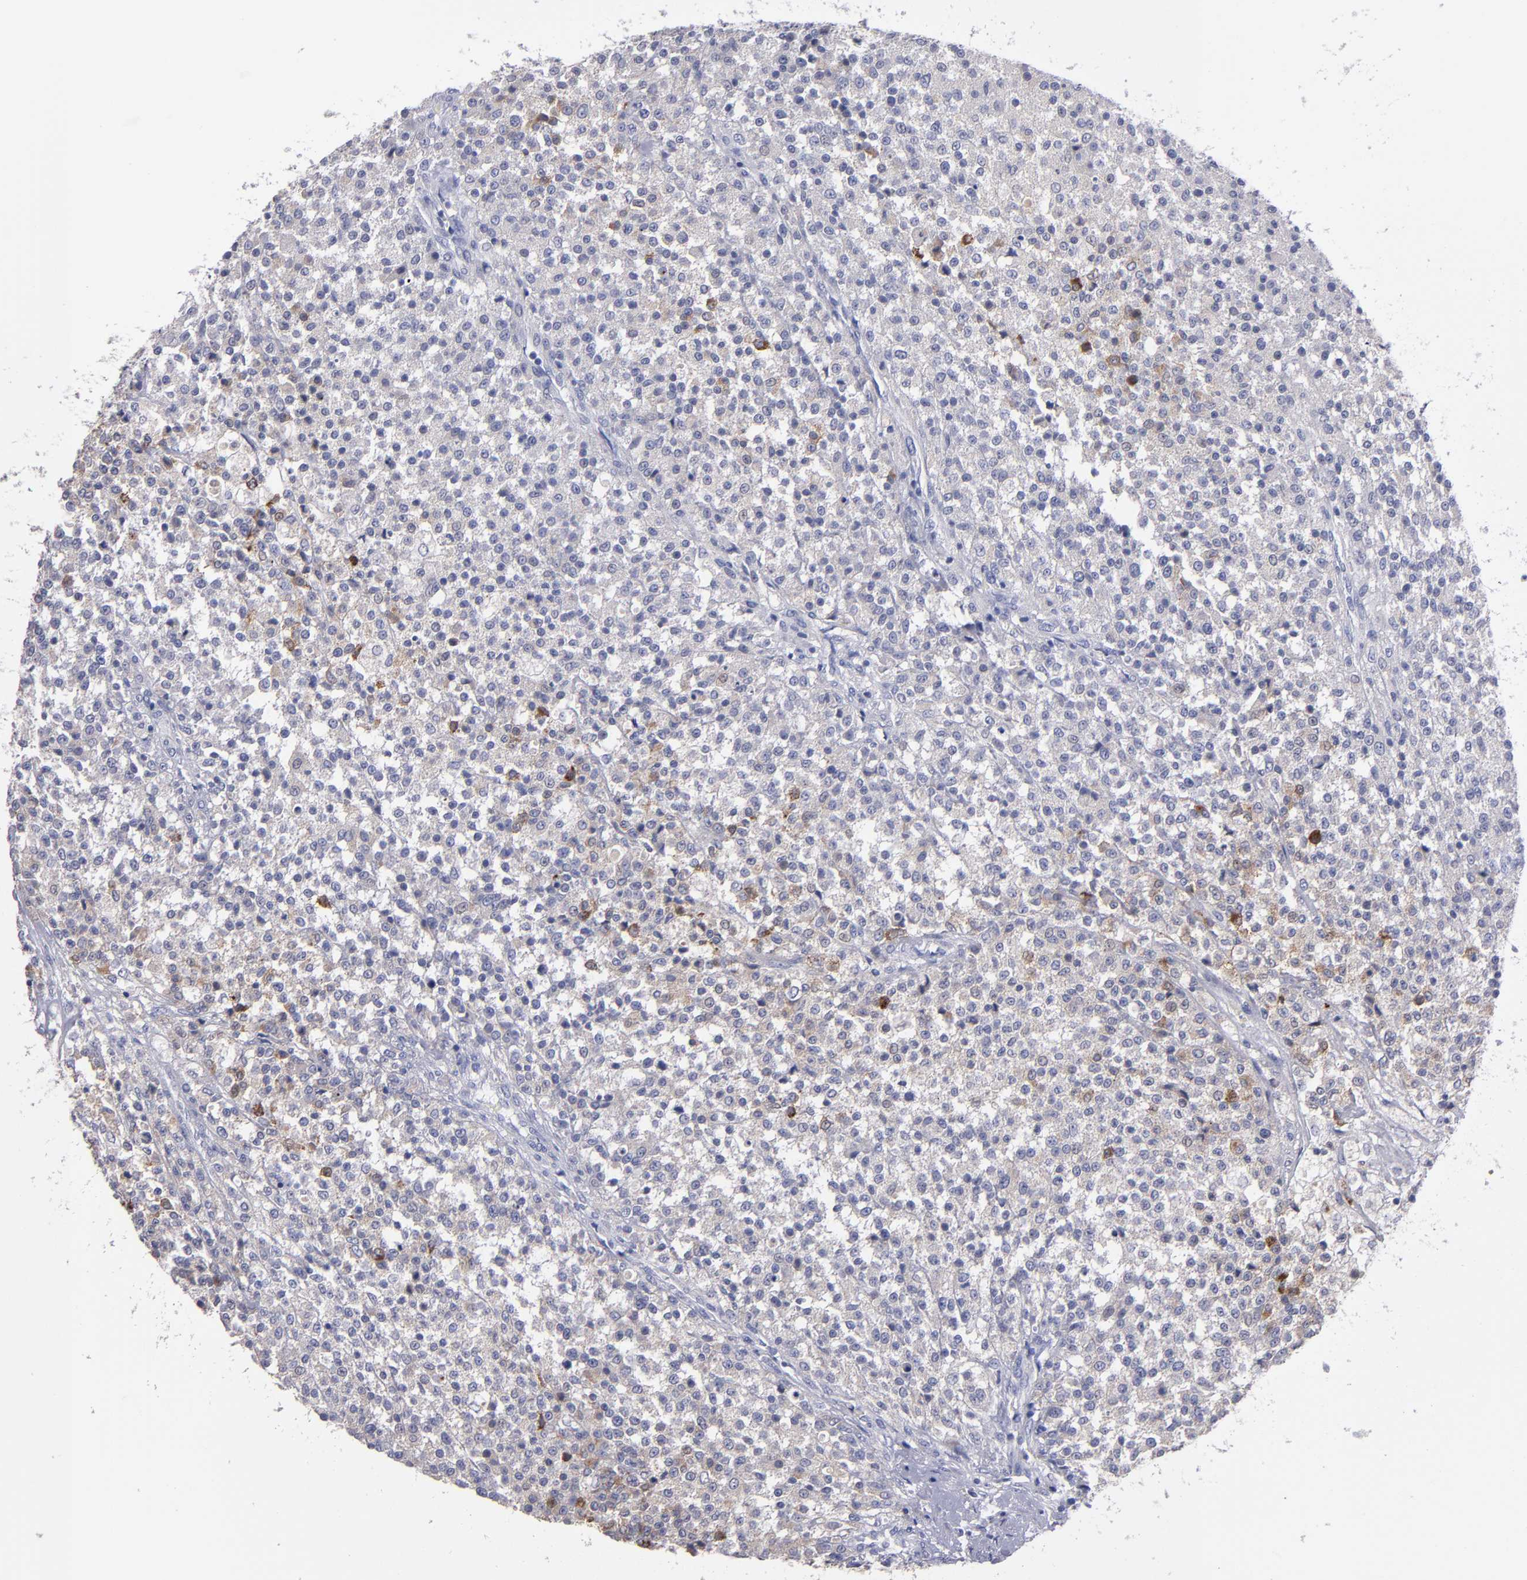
{"staining": {"intensity": "weak", "quantity": "<25%", "location": "cytoplasmic/membranous"}, "tissue": "testis cancer", "cell_type": "Tumor cells", "image_type": "cancer", "snomed": [{"axis": "morphology", "description": "Seminoma, NOS"}, {"axis": "topography", "description": "Testis"}], "caption": "A photomicrograph of human testis cancer (seminoma) is negative for staining in tumor cells.", "gene": "CDH3", "patient": {"sex": "male", "age": 59}}